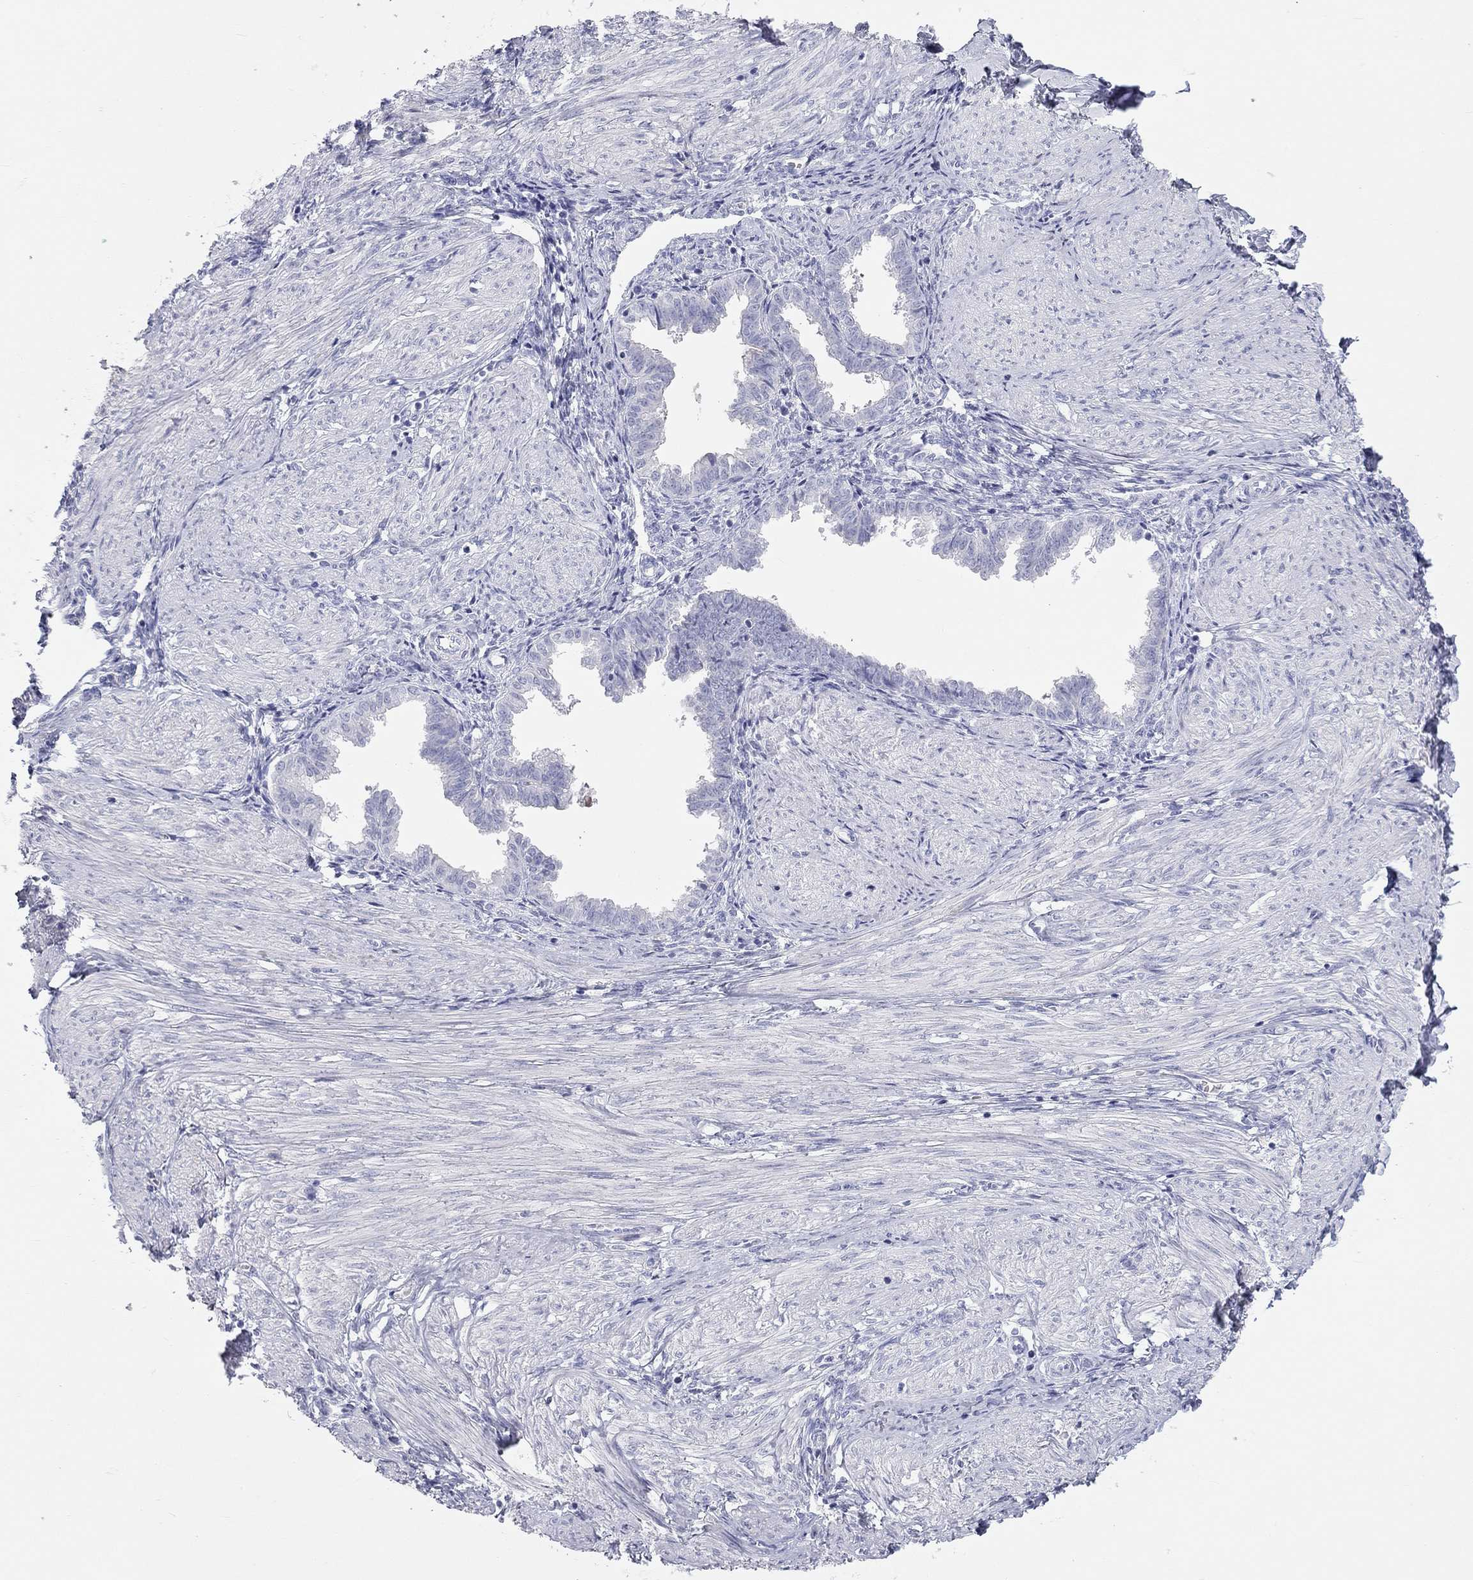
{"staining": {"intensity": "negative", "quantity": "none", "location": "none"}, "tissue": "endometrium", "cell_type": "Cells in endometrial stroma", "image_type": "normal", "snomed": [{"axis": "morphology", "description": "Normal tissue, NOS"}, {"axis": "topography", "description": "Endometrium"}], "caption": "A high-resolution micrograph shows IHC staining of normal endometrium, which exhibits no significant staining in cells in endometrial stroma. (DAB IHC with hematoxylin counter stain).", "gene": "PCDHGC5", "patient": {"sex": "female", "age": 37}}